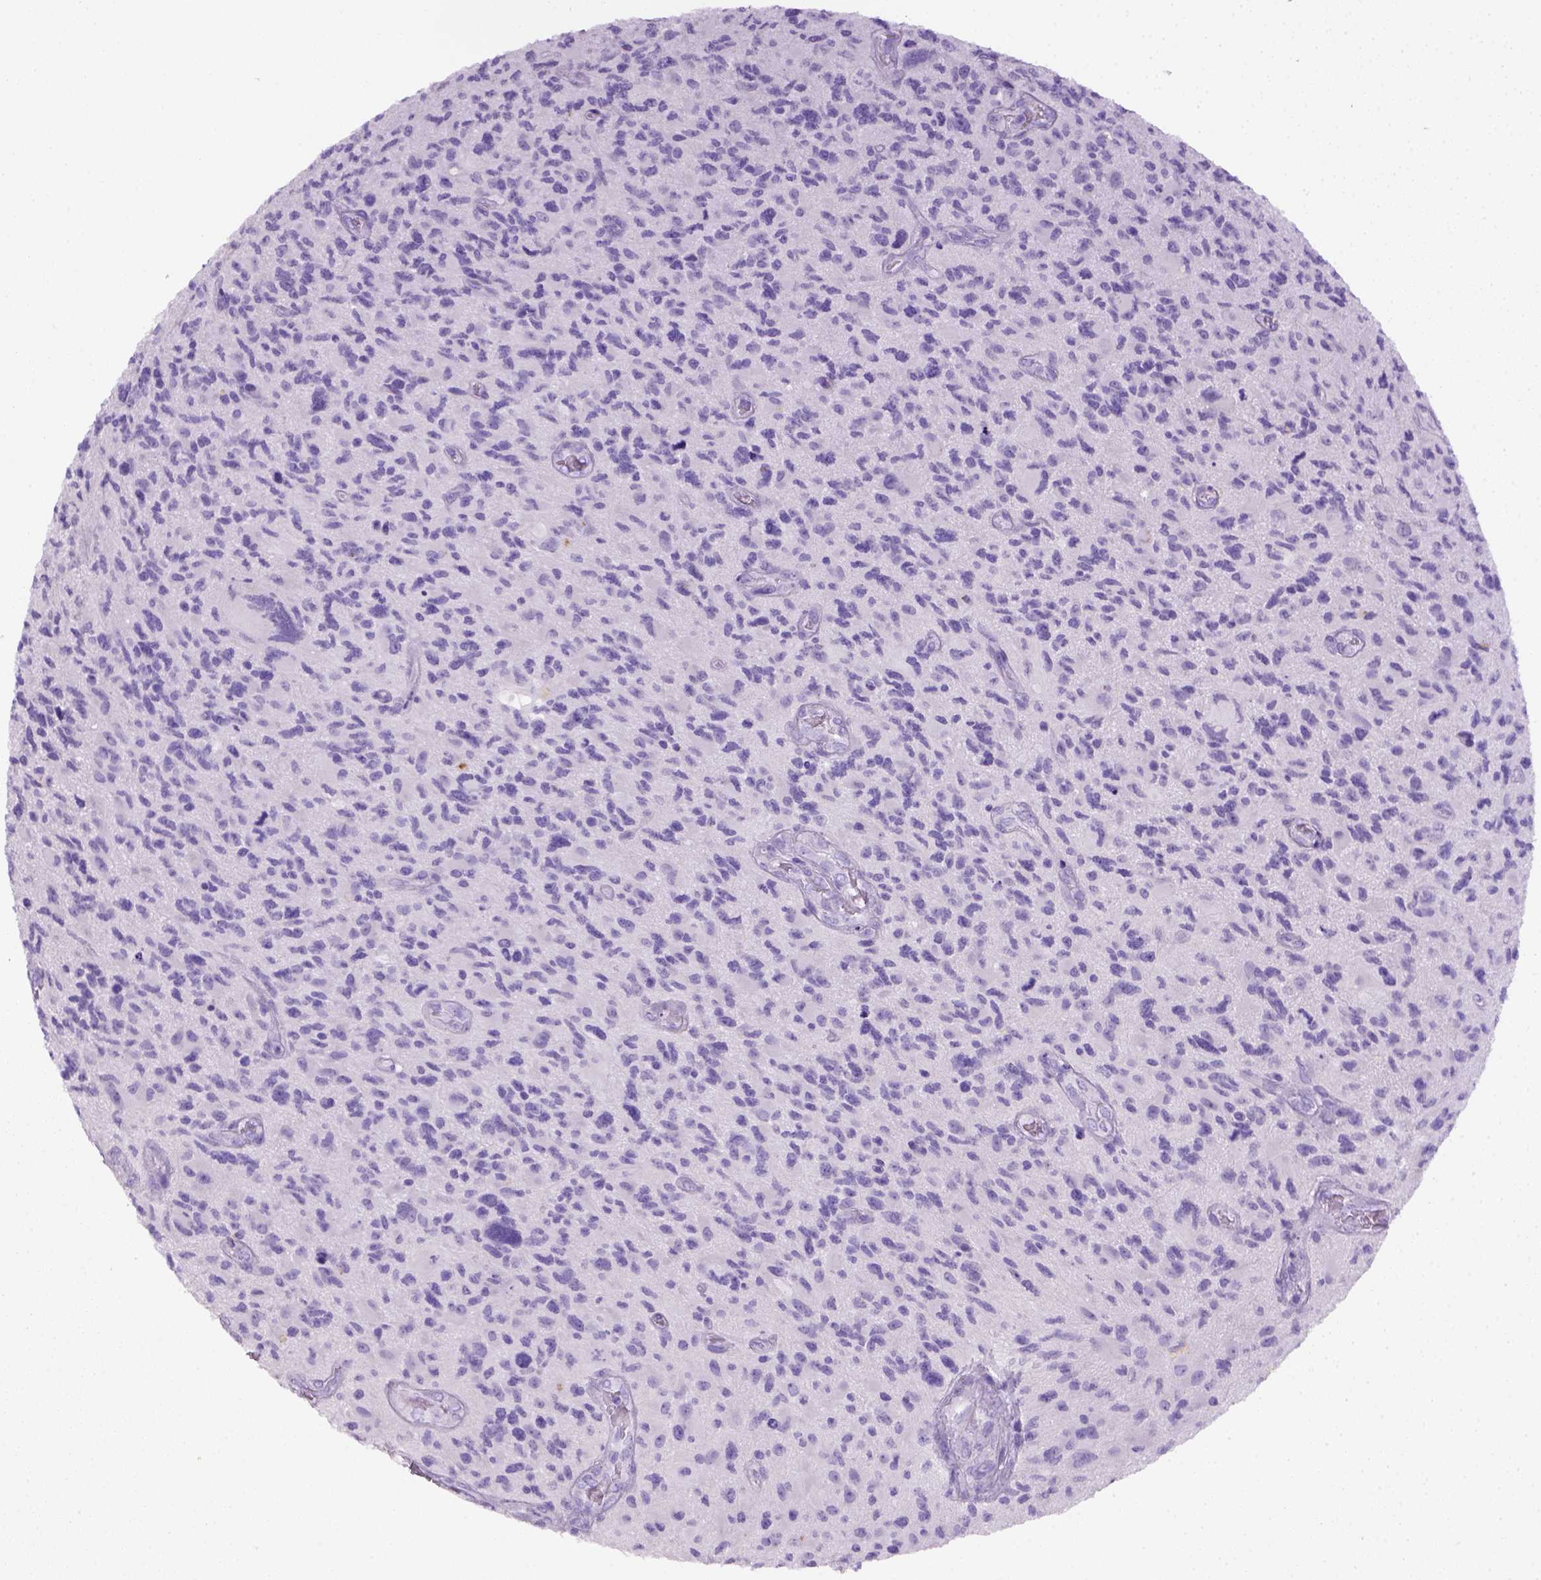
{"staining": {"intensity": "negative", "quantity": "none", "location": "none"}, "tissue": "glioma", "cell_type": "Tumor cells", "image_type": "cancer", "snomed": [{"axis": "morphology", "description": "Glioma, malignant, NOS"}, {"axis": "morphology", "description": "Glioma, malignant, High grade"}, {"axis": "topography", "description": "Brain"}], "caption": "Glioma stained for a protein using immunohistochemistry (IHC) reveals no expression tumor cells.", "gene": "KRT71", "patient": {"sex": "female", "age": 71}}